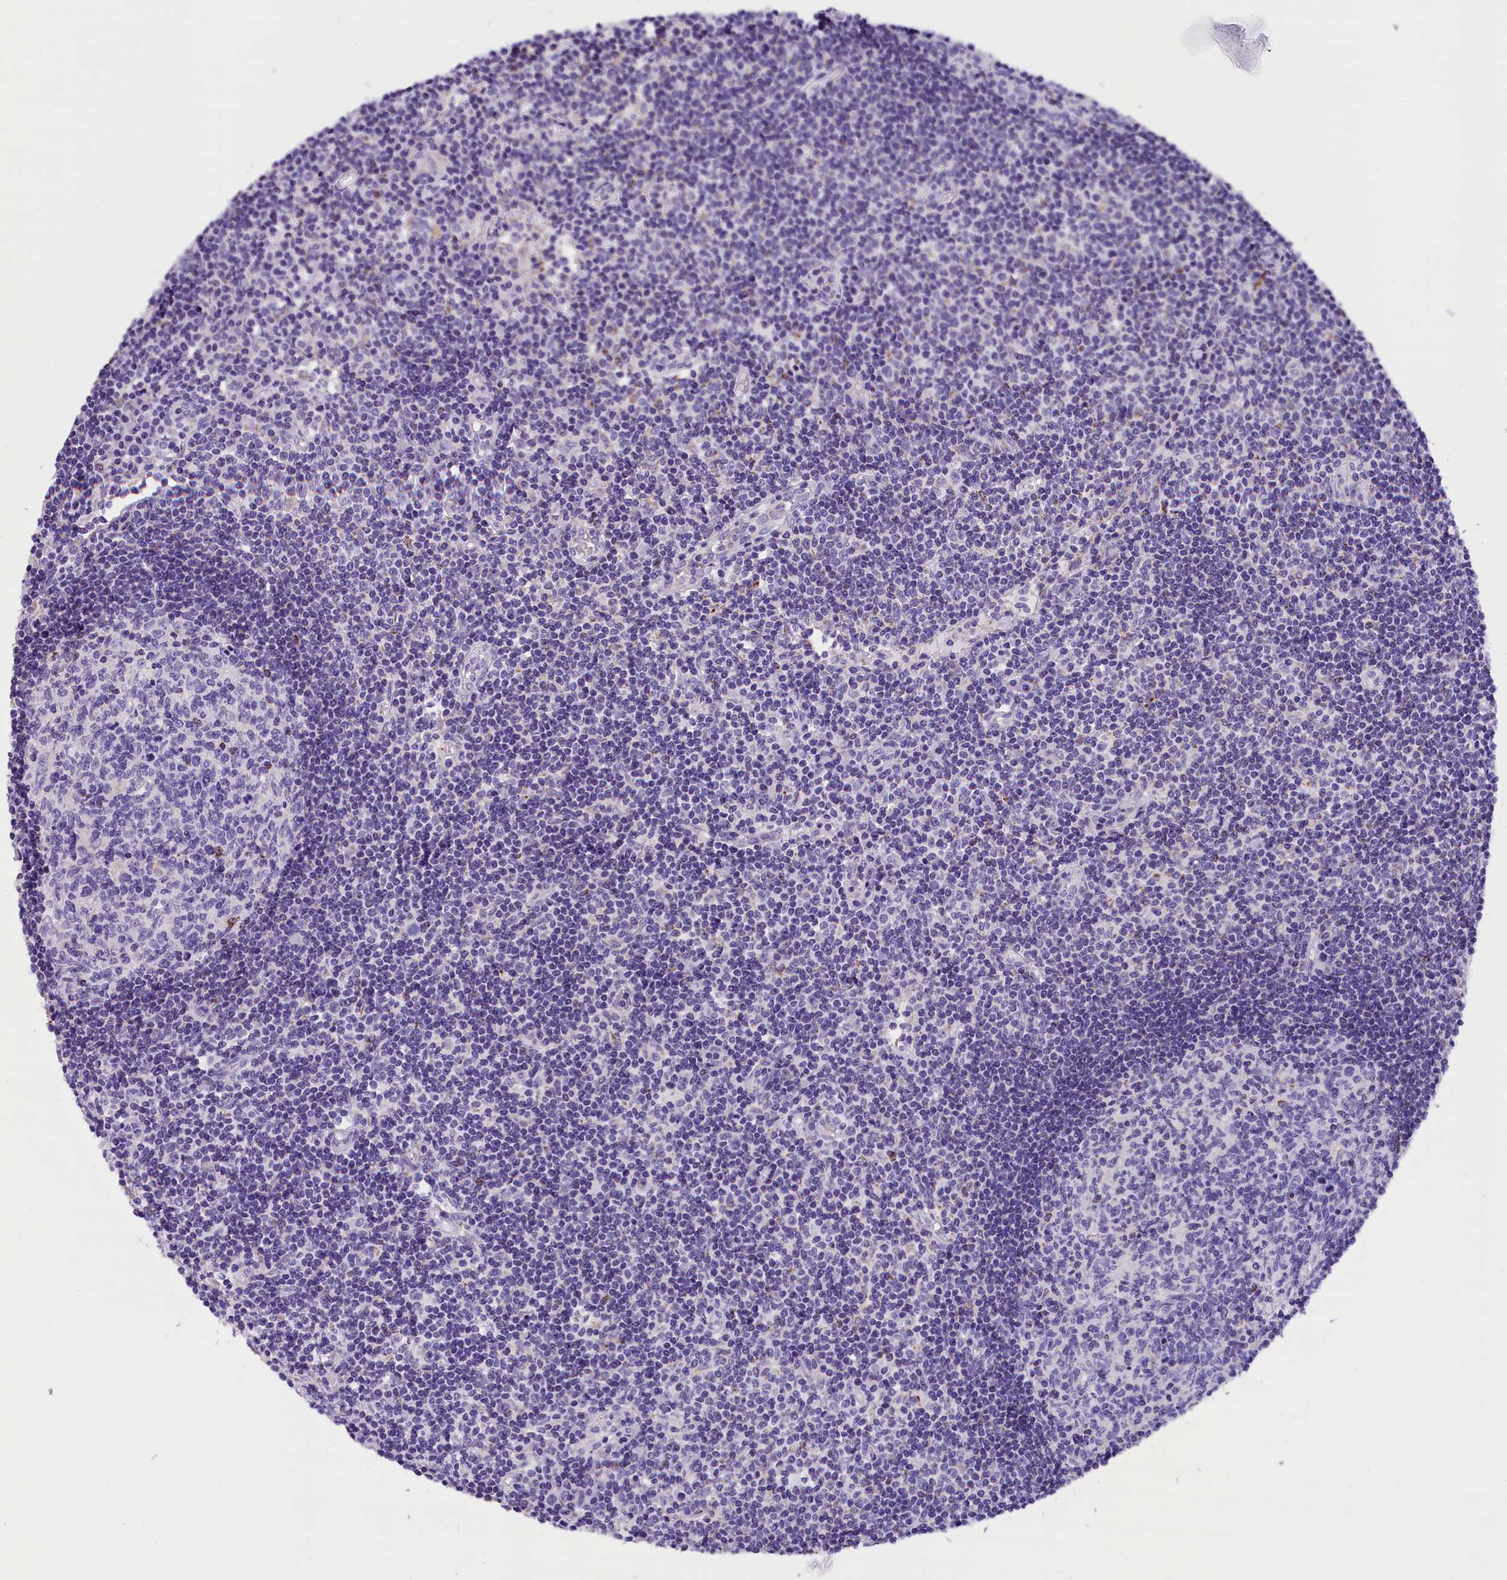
{"staining": {"intensity": "negative", "quantity": "none", "location": "none"}, "tissue": "lymph node", "cell_type": "Germinal center cells", "image_type": "normal", "snomed": [{"axis": "morphology", "description": "Normal tissue, NOS"}, {"axis": "topography", "description": "Lymph node"}], "caption": "Micrograph shows no protein expression in germinal center cells of unremarkable lymph node.", "gene": "ABAT", "patient": {"sex": "female", "age": 55}}